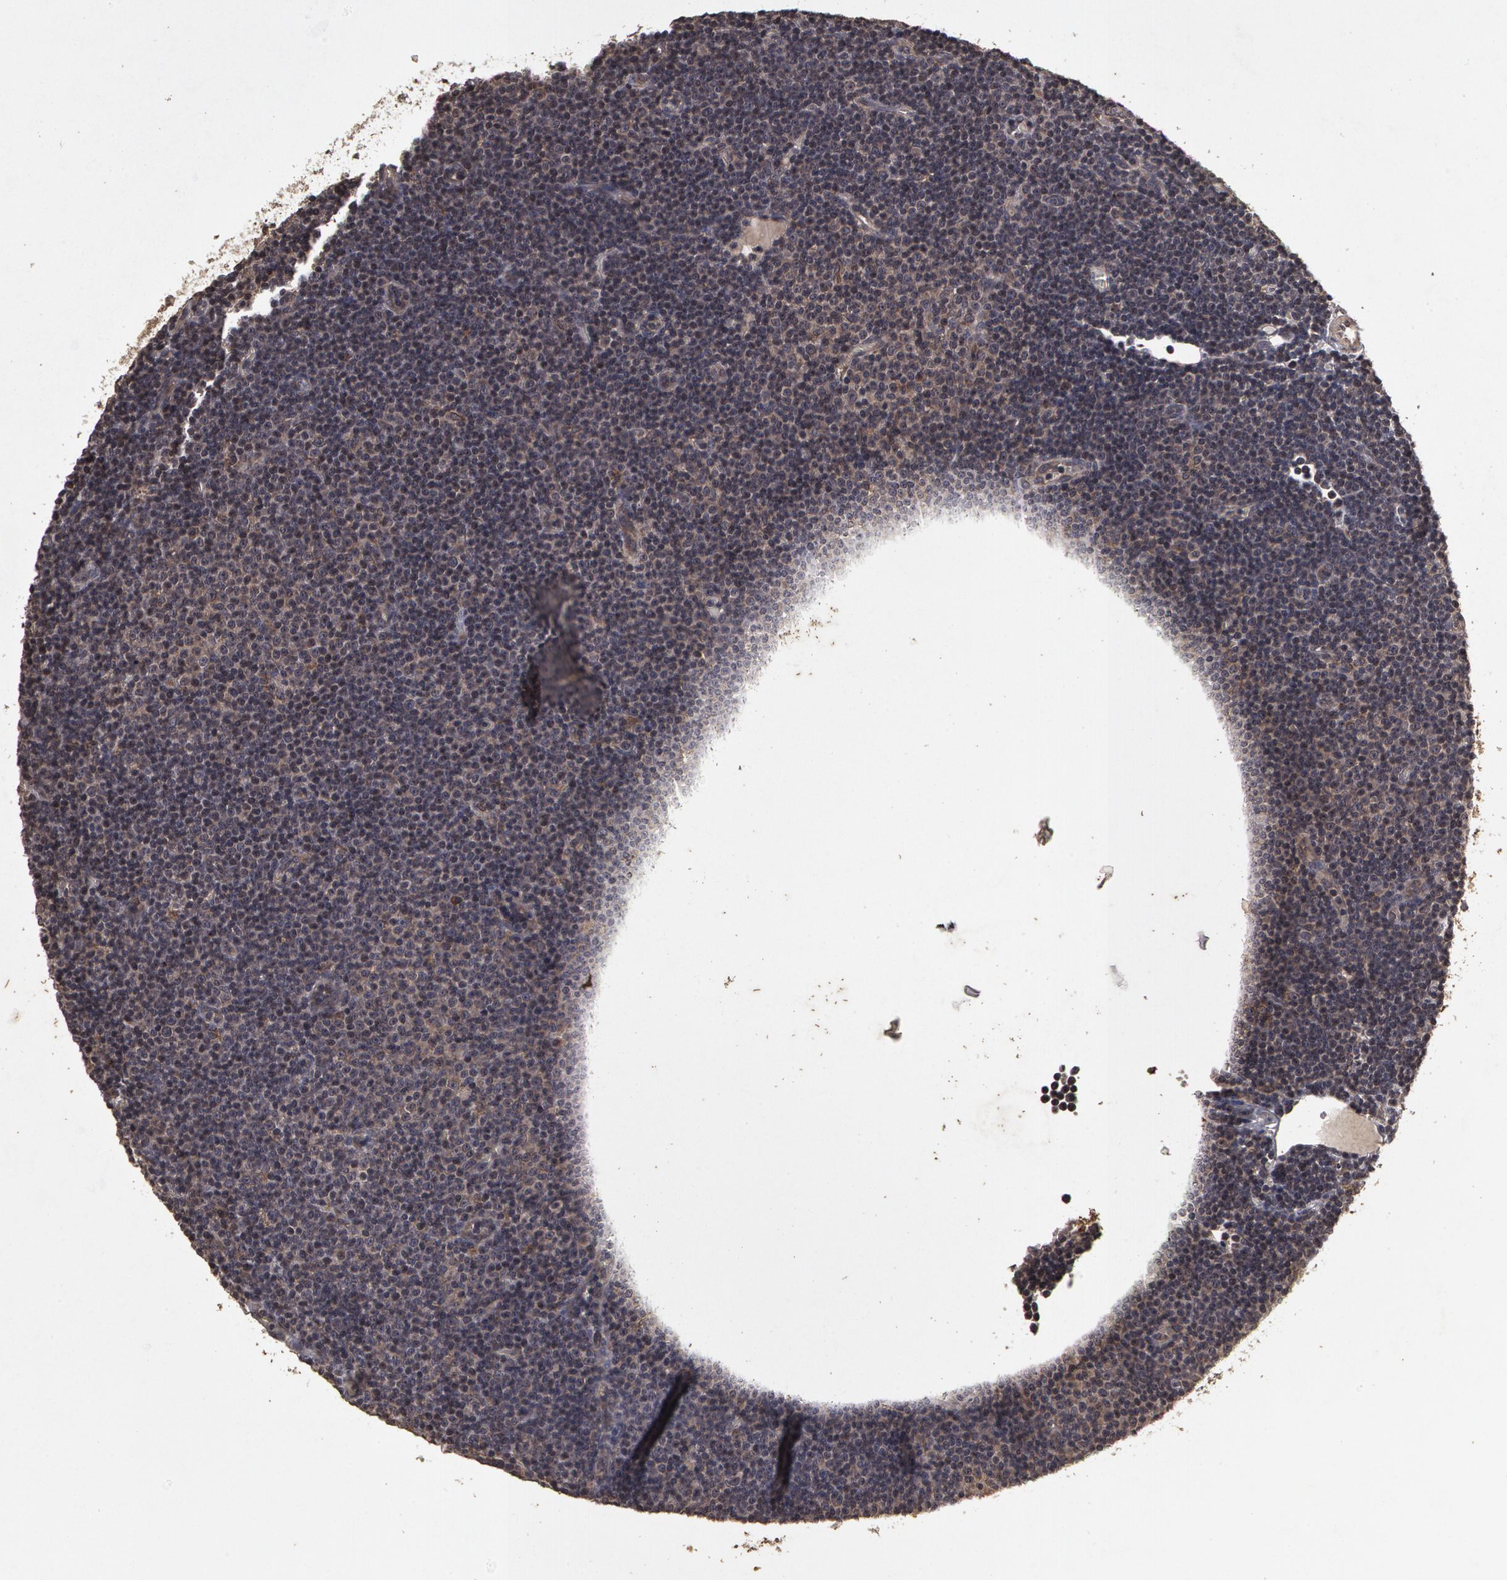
{"staining": {"intensity": "negative", "quantity": "none", "location": "none"}, "tissue": "lymphoma", "cell_type": "Tumor cells", "image_type": "cancer", "snomed": [{"axis": "morphology", "description": "Malignant lymphoma, non-Hodgkin's type, Low grade"}, {"axis": "topography", "description": "Lymph node"}], "caption": "Immunohistochemistry (IHC) of human low-grade malignant lymphoma, non-Hodgkin's type displays no positivity in tumor cells.", "gene": "CALR", "patient": {"sex": "male", "age": 57}}